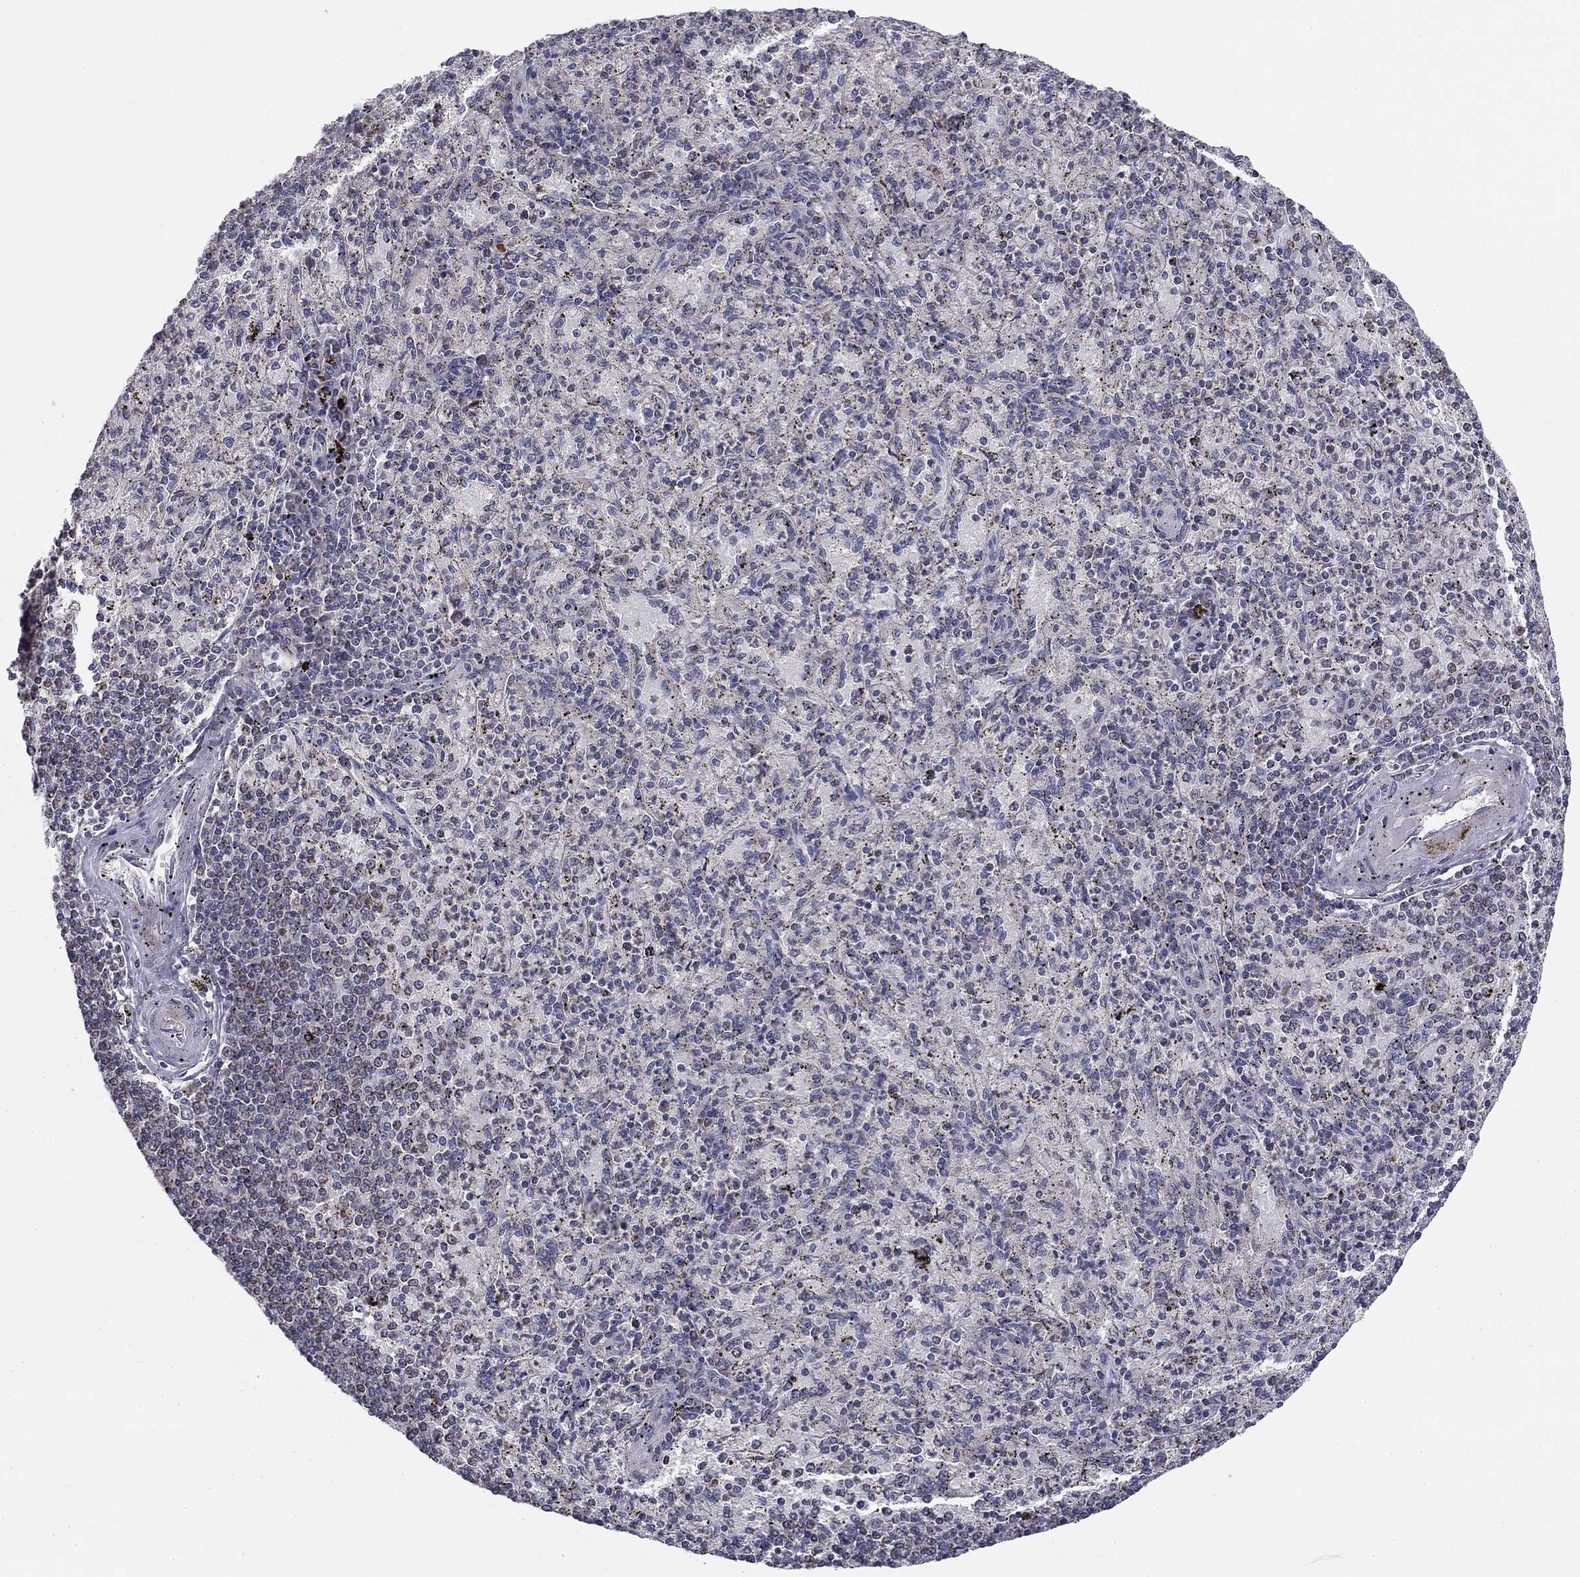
{"staining": {"intensity": "negative", "quantity": "none", "location": "none"}, "tissue": "spleen", "cell_type": "Cells in red pulp", "image_type": "normal", "snomed": [{"axis": "morphology", "description": "Normal tissue, NOS"}, {"axis": "topography", "description": "Spleen"}], "caption": "Immunohistochemistry image of unremarkable spleen stained for a protein (brown), which reveals no expression in cells in red pulp. The staining was performed using DAB (3,3'-diaminobenzidine) to visualize the protein expression in brown, while the nuclei were stained in blue with hematoxylin (Magnification: 20x).", "gene": "SLC2A9", "patient": {"sex": "male", "age": 60}}